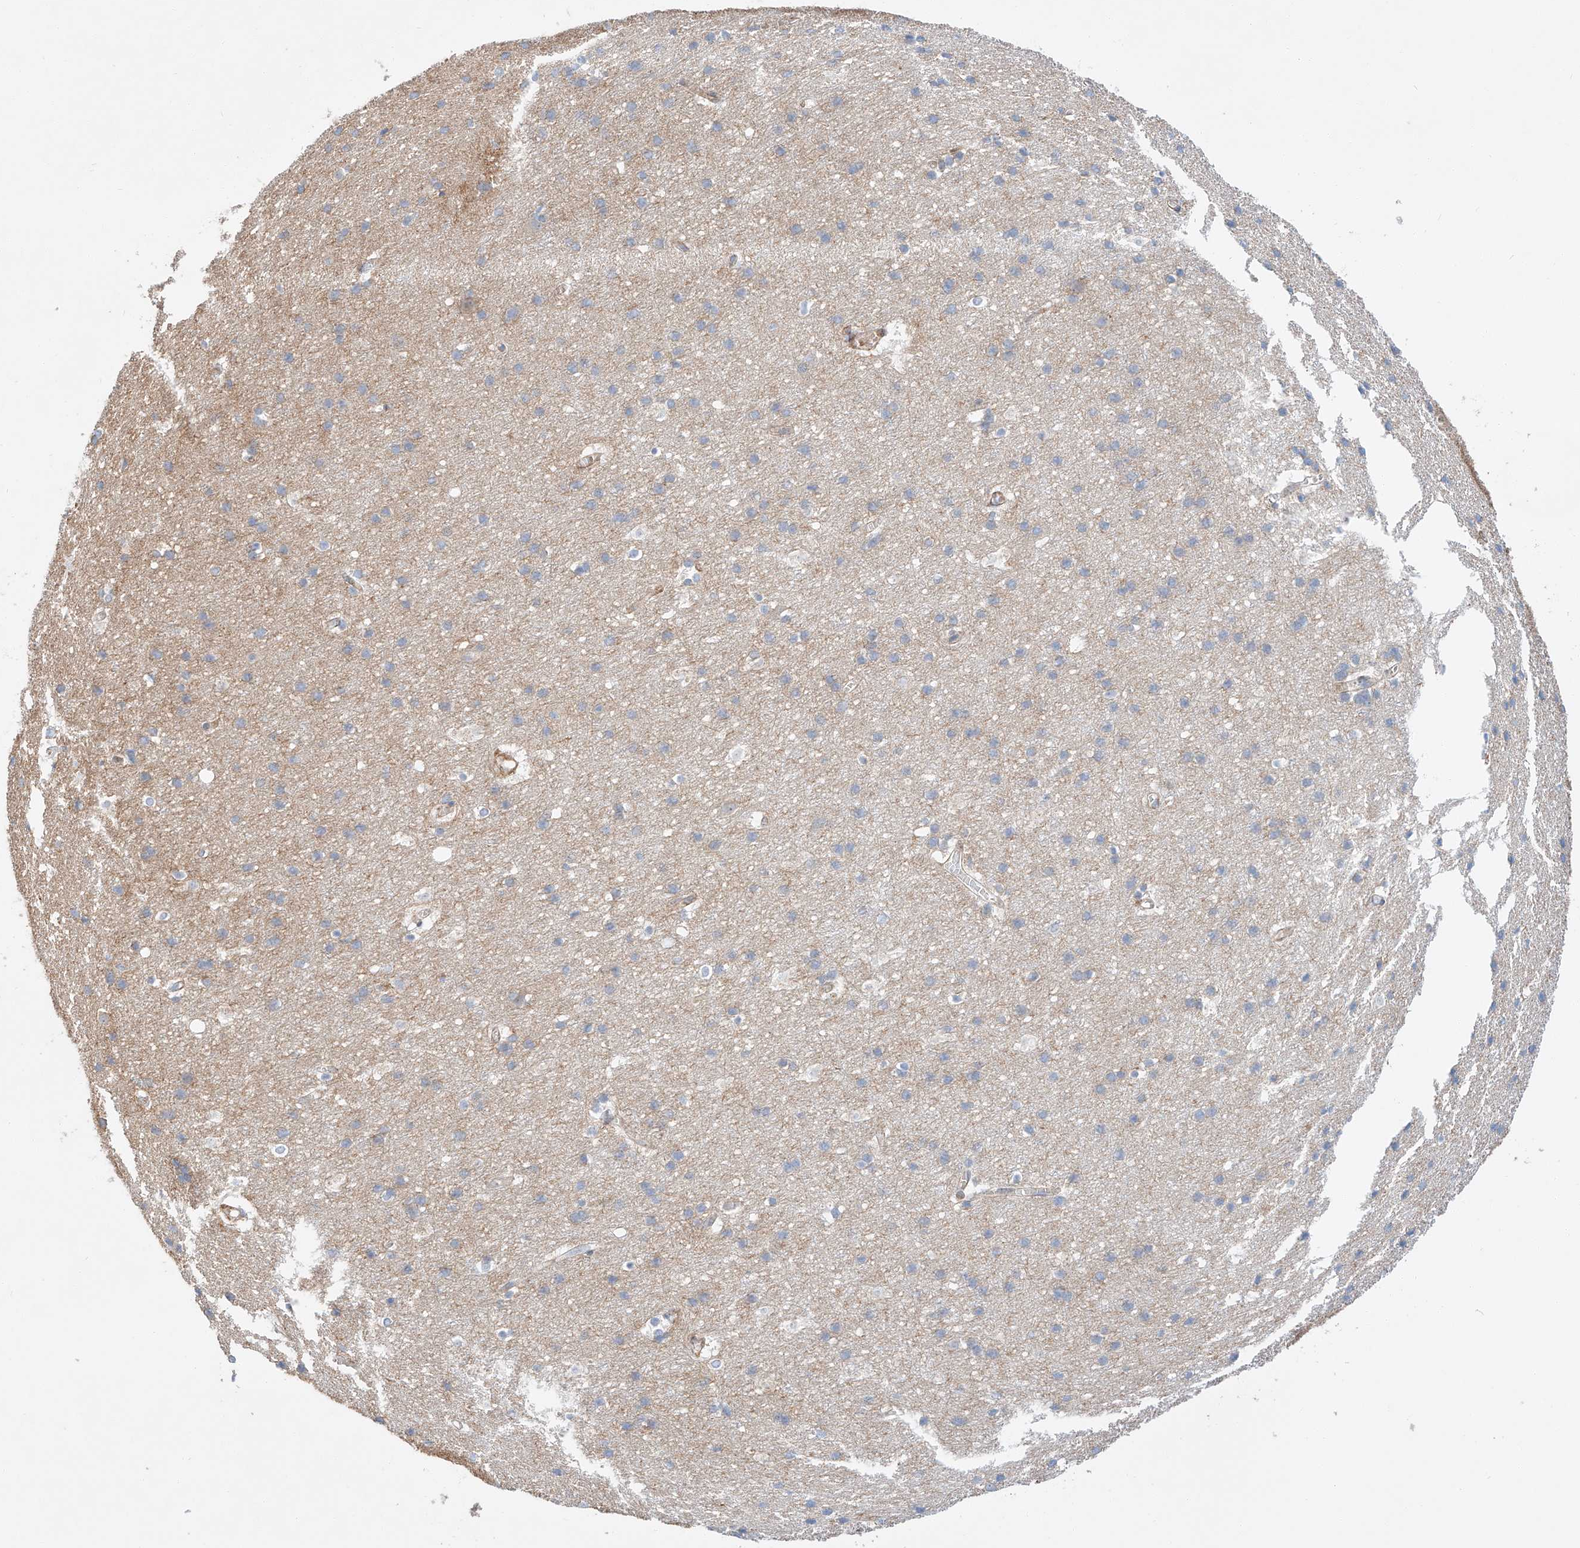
{"staining": {"intensity": "negative", "quantity": "none", "location": "none"}, "tissue": "cerebral cortex", "cell_type": "Endothelial cells", "image_type": "normal", "snomed": [{"axis": "morphology", "description": "Normal tissue, NOS"}, {"axis": "topography", "description": "Cerebral cortex"}], "caption": "The immunohistochemistry histopathology image has no significant staining in endothelial cells of cerebral cortex. (Immunohistochemistry, brightfield microscopy, high magnification).", "gene": "MINDY4", "patient": {"sex": "male", "age": 54}}